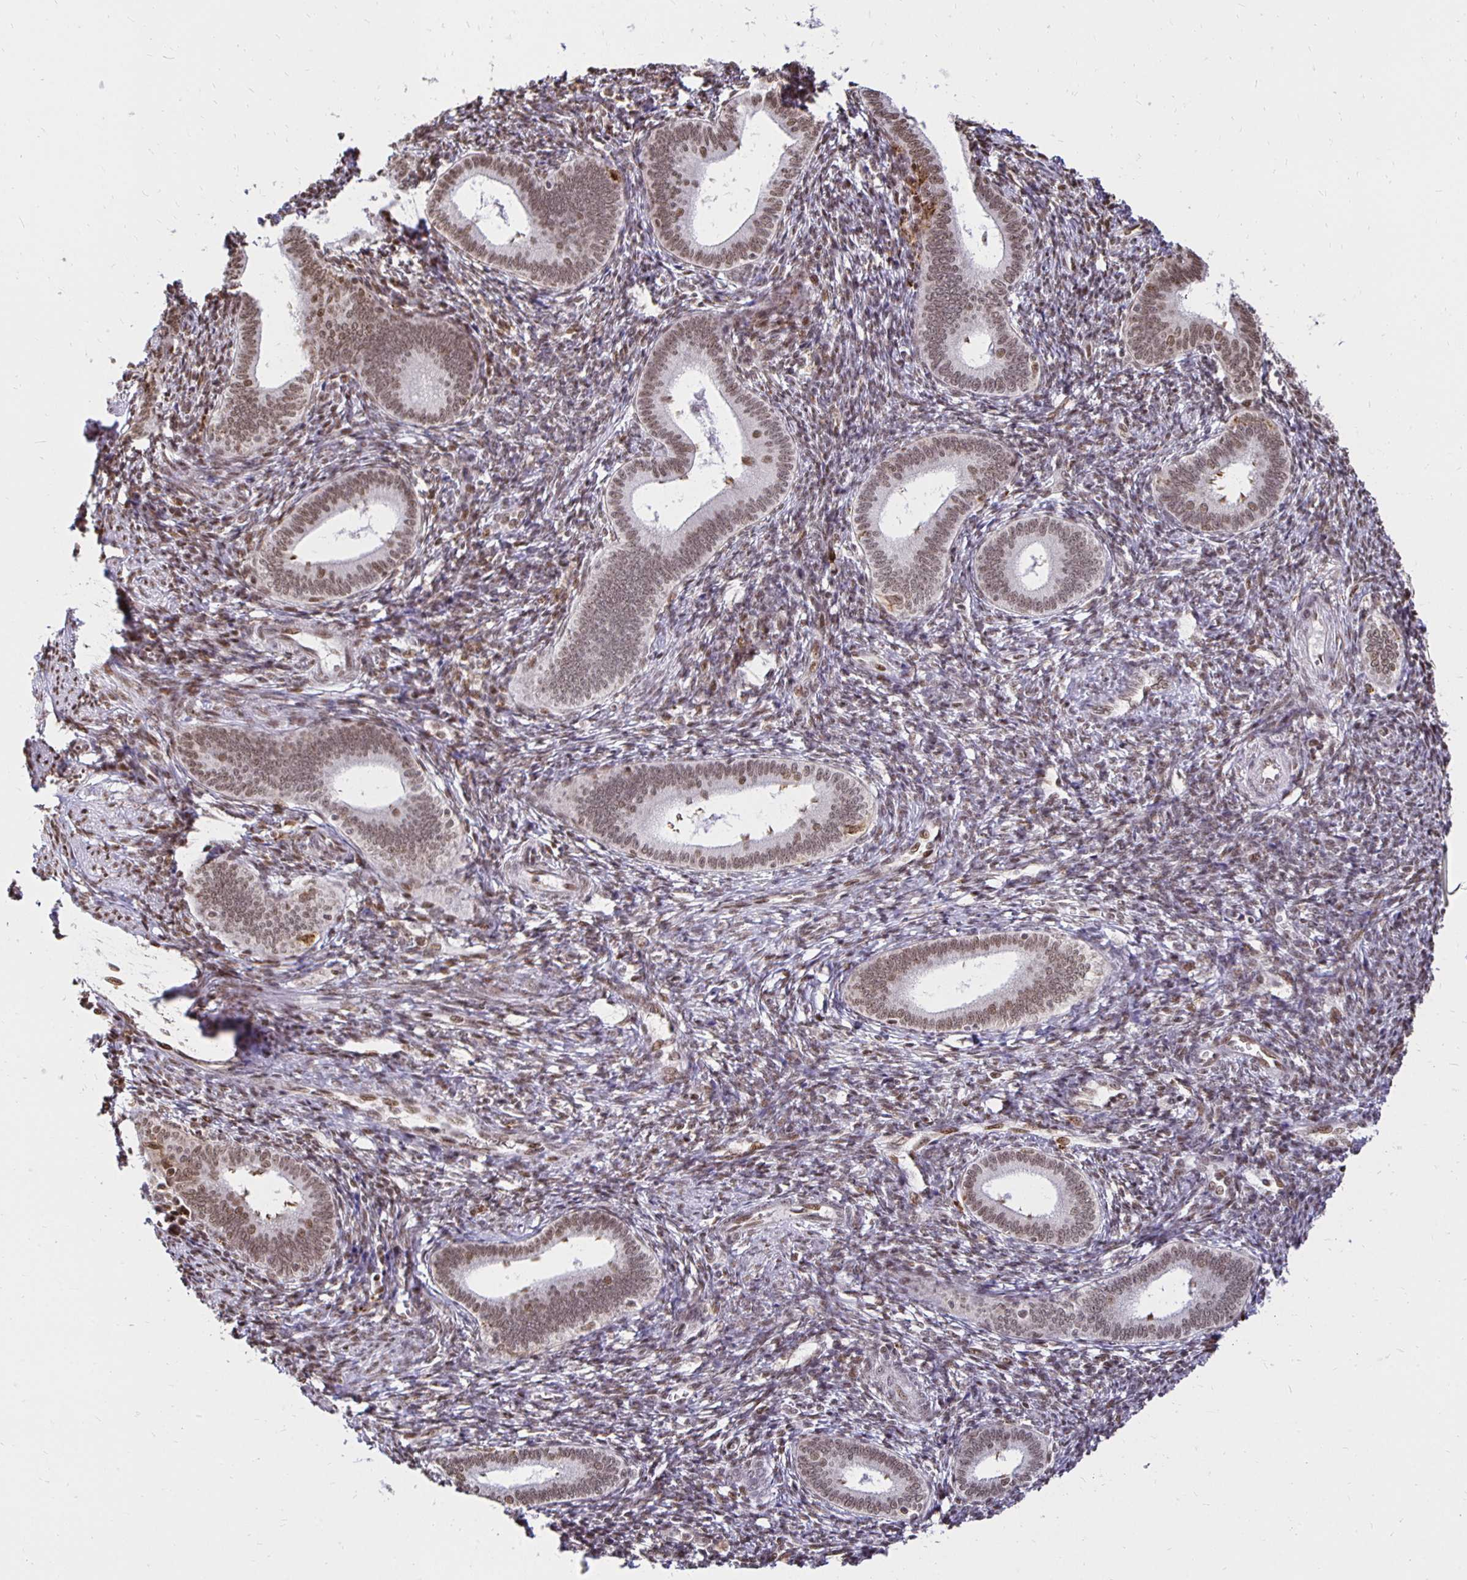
{"staining": {"intensity": "moderate", "quantity": ">75%", "location": "nuclear"}, "tissue": "endometrium", "cell_type": "Cells in endometrial stroma", "image_type": "normal", "snomed": [{"axis": "morphology", "description": "Normal tissue, NOS"}, {"axis": "topography", "description": "Endometrium"}], "caption": "Immunohistochemistry (DAB) staining of normal human endometrium reveals moderate nuclear protein expression in about >75% of cells in endometrial stroma. The protein of interest is shown in brown color, while the nuclei are stained blue.", "gene": "ZNF579", "patient": {"sex": "female", "age": 41}}